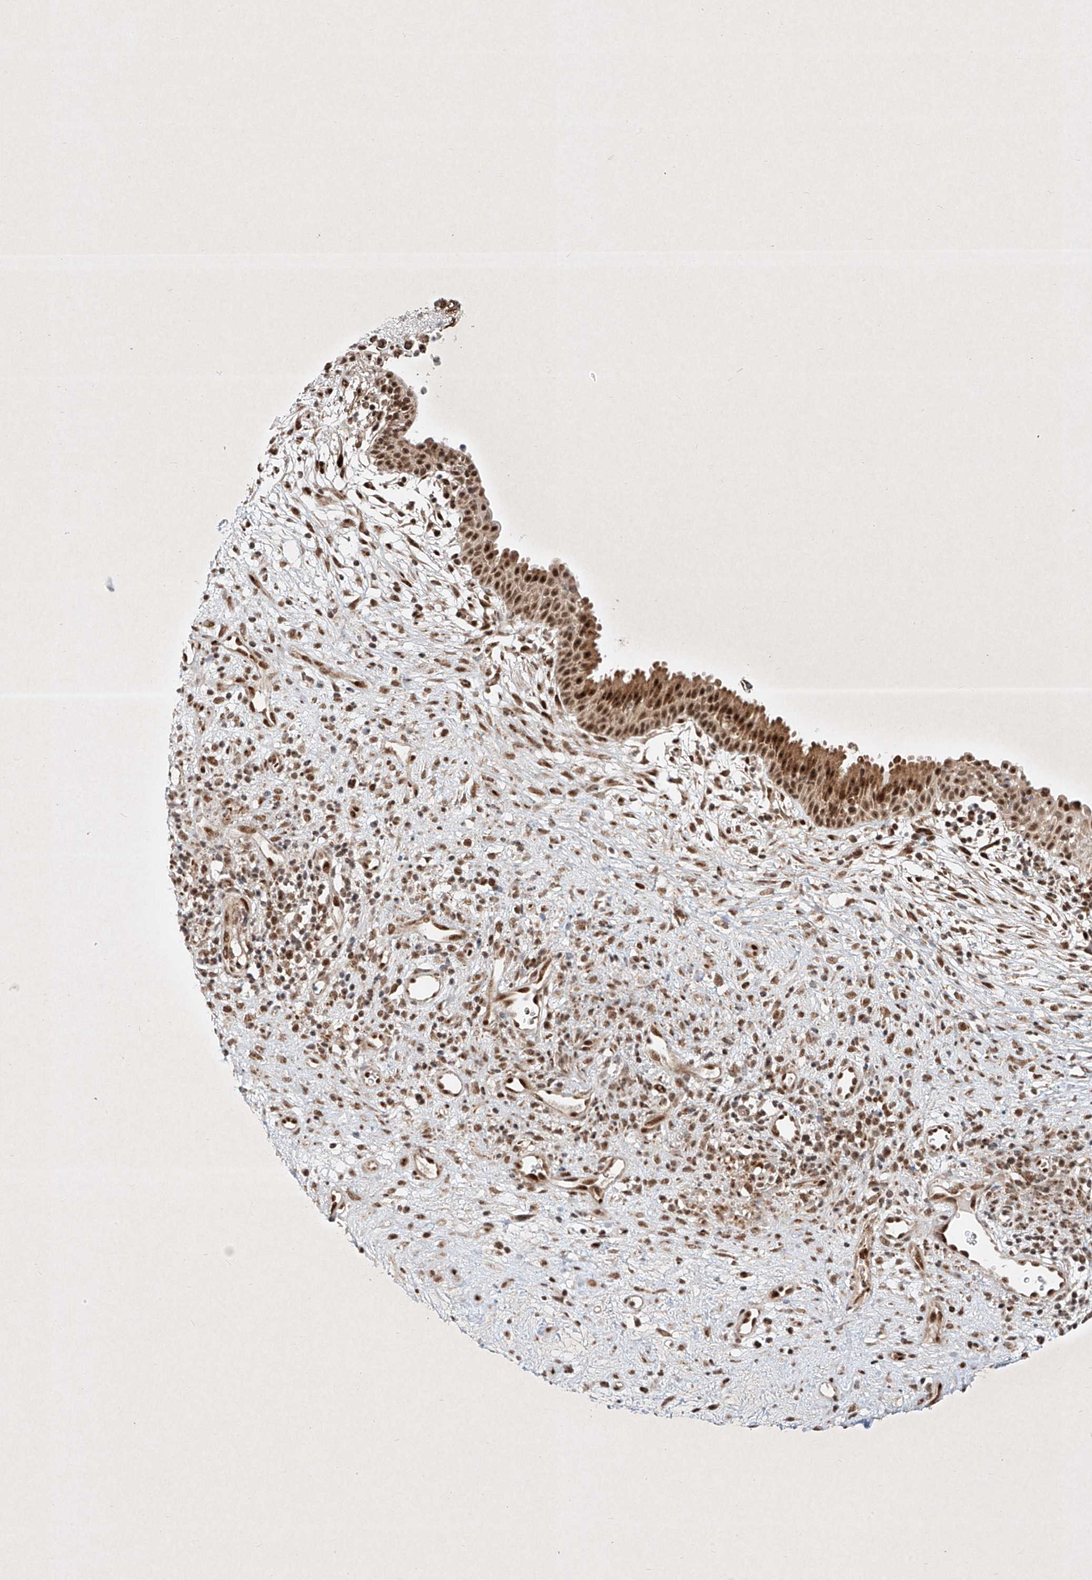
{"staining": {"intensity": "strong", "quantity": ">75%", "location": "cytoplasmic/membranous,nuclear"}, "tissue": "nasopharynx", "cell_type": "Respiratory epithelial cells", "image_type": "normal", "snomed": [{"axis": "morphology", "description": "Normal tissue, NOS"}, {"axis": "topography", "description": "Nasopharynx"}], "caption": "Benign nasopharynx was stained to show a protein in brown. There is high levels of strong cytoplasmic/membranous,nuclear positivity in about >75% of respiratory epithelial cells.", "gene": "EPG5", "patient": {"sex": "male", "age": 22}}